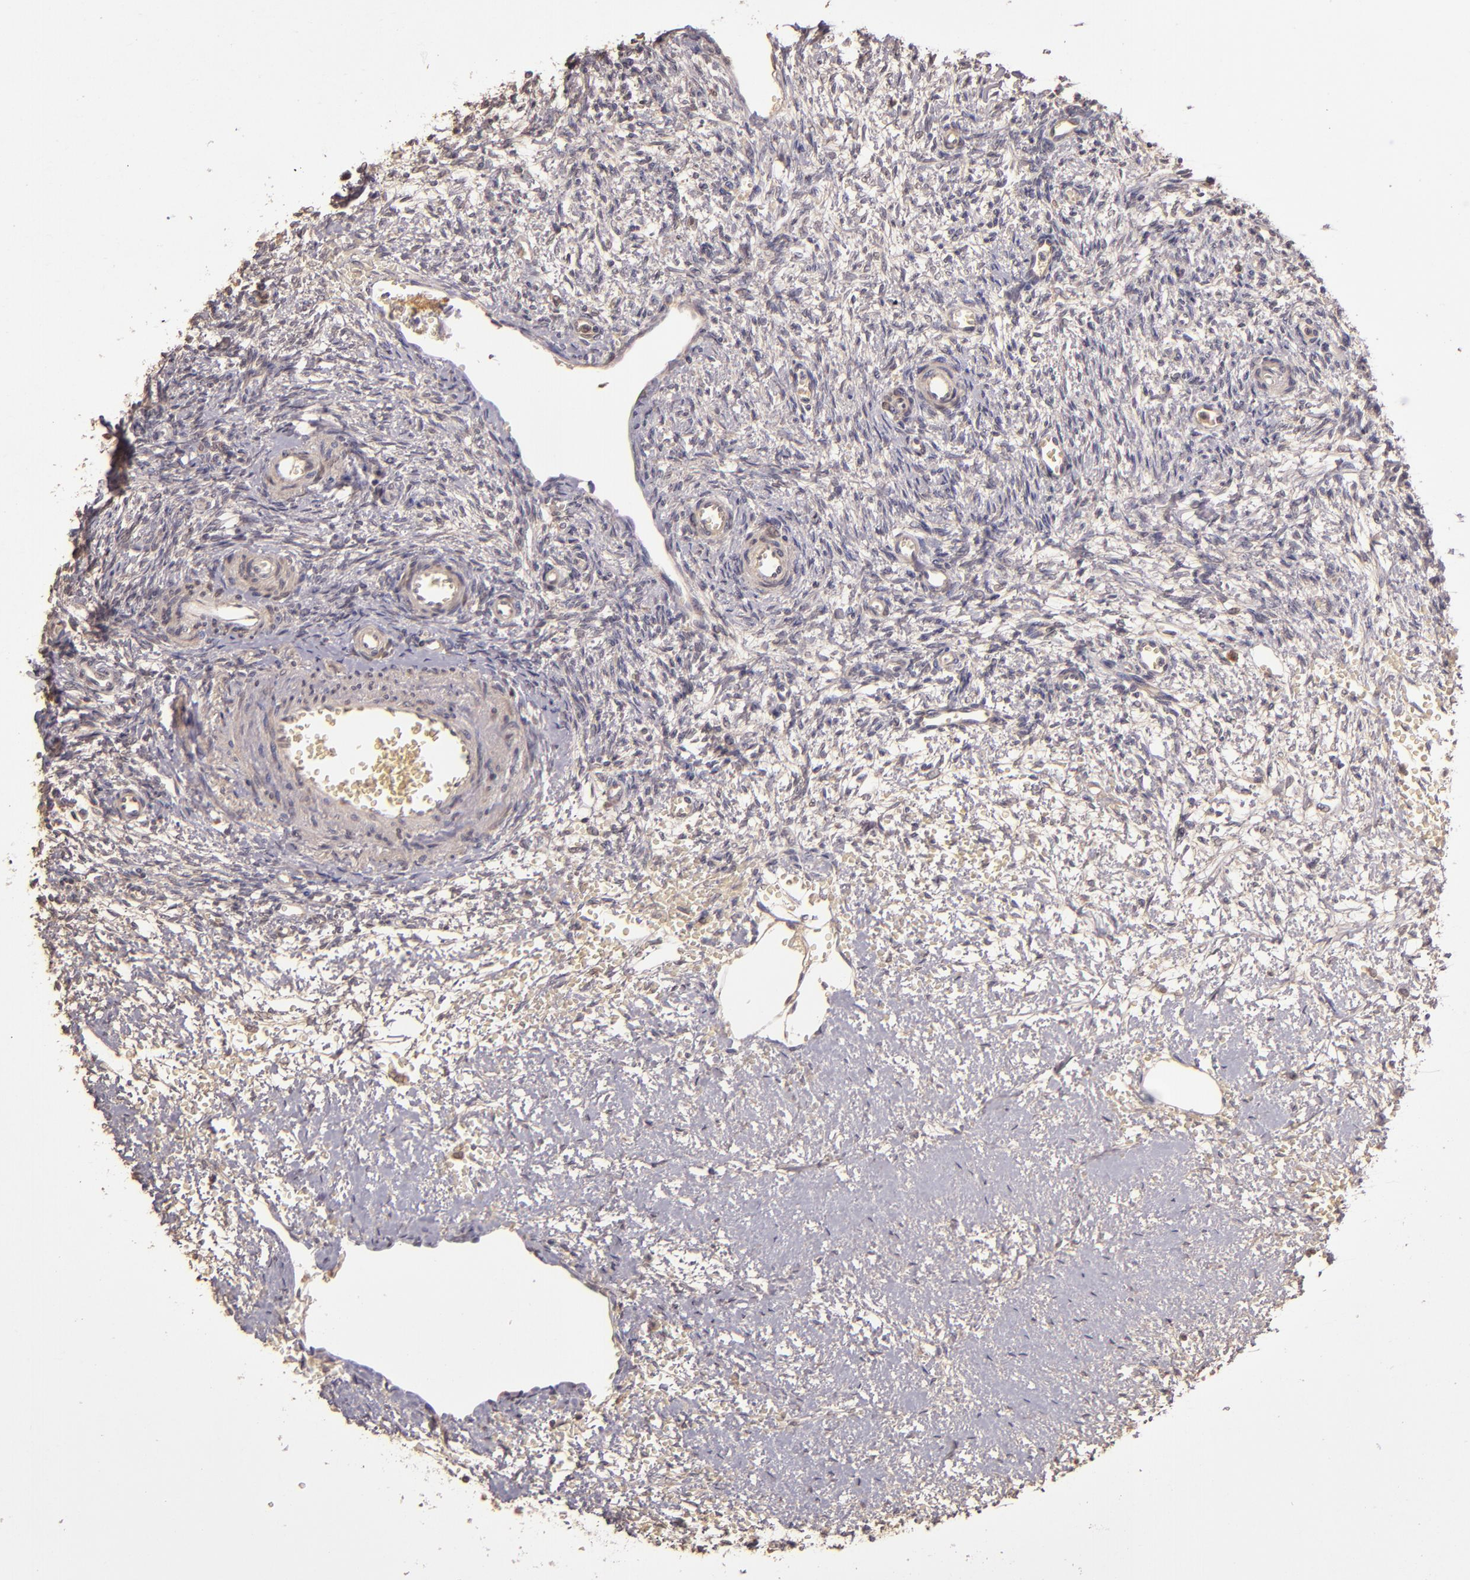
{"staining": {"intensity": "weak", "quantity": ">75%", "location": "cytoplasmic/membranous"}, "tissue": "ovary", "cell_type": "Follicle cells", "image_type": "normal", "snomed": [{"axis": "morphology", "description": "Normal tissue, NOS"}, {"axis": "topography", "description": "Ovary"}], "caption": "Human ovary stained with a brown dye shows weak cytoplasmic/membranous positive expression in approximately >75% of follicle cells.", "gene": "ABL1", "patient": {"sex": "female", "age": 39}}